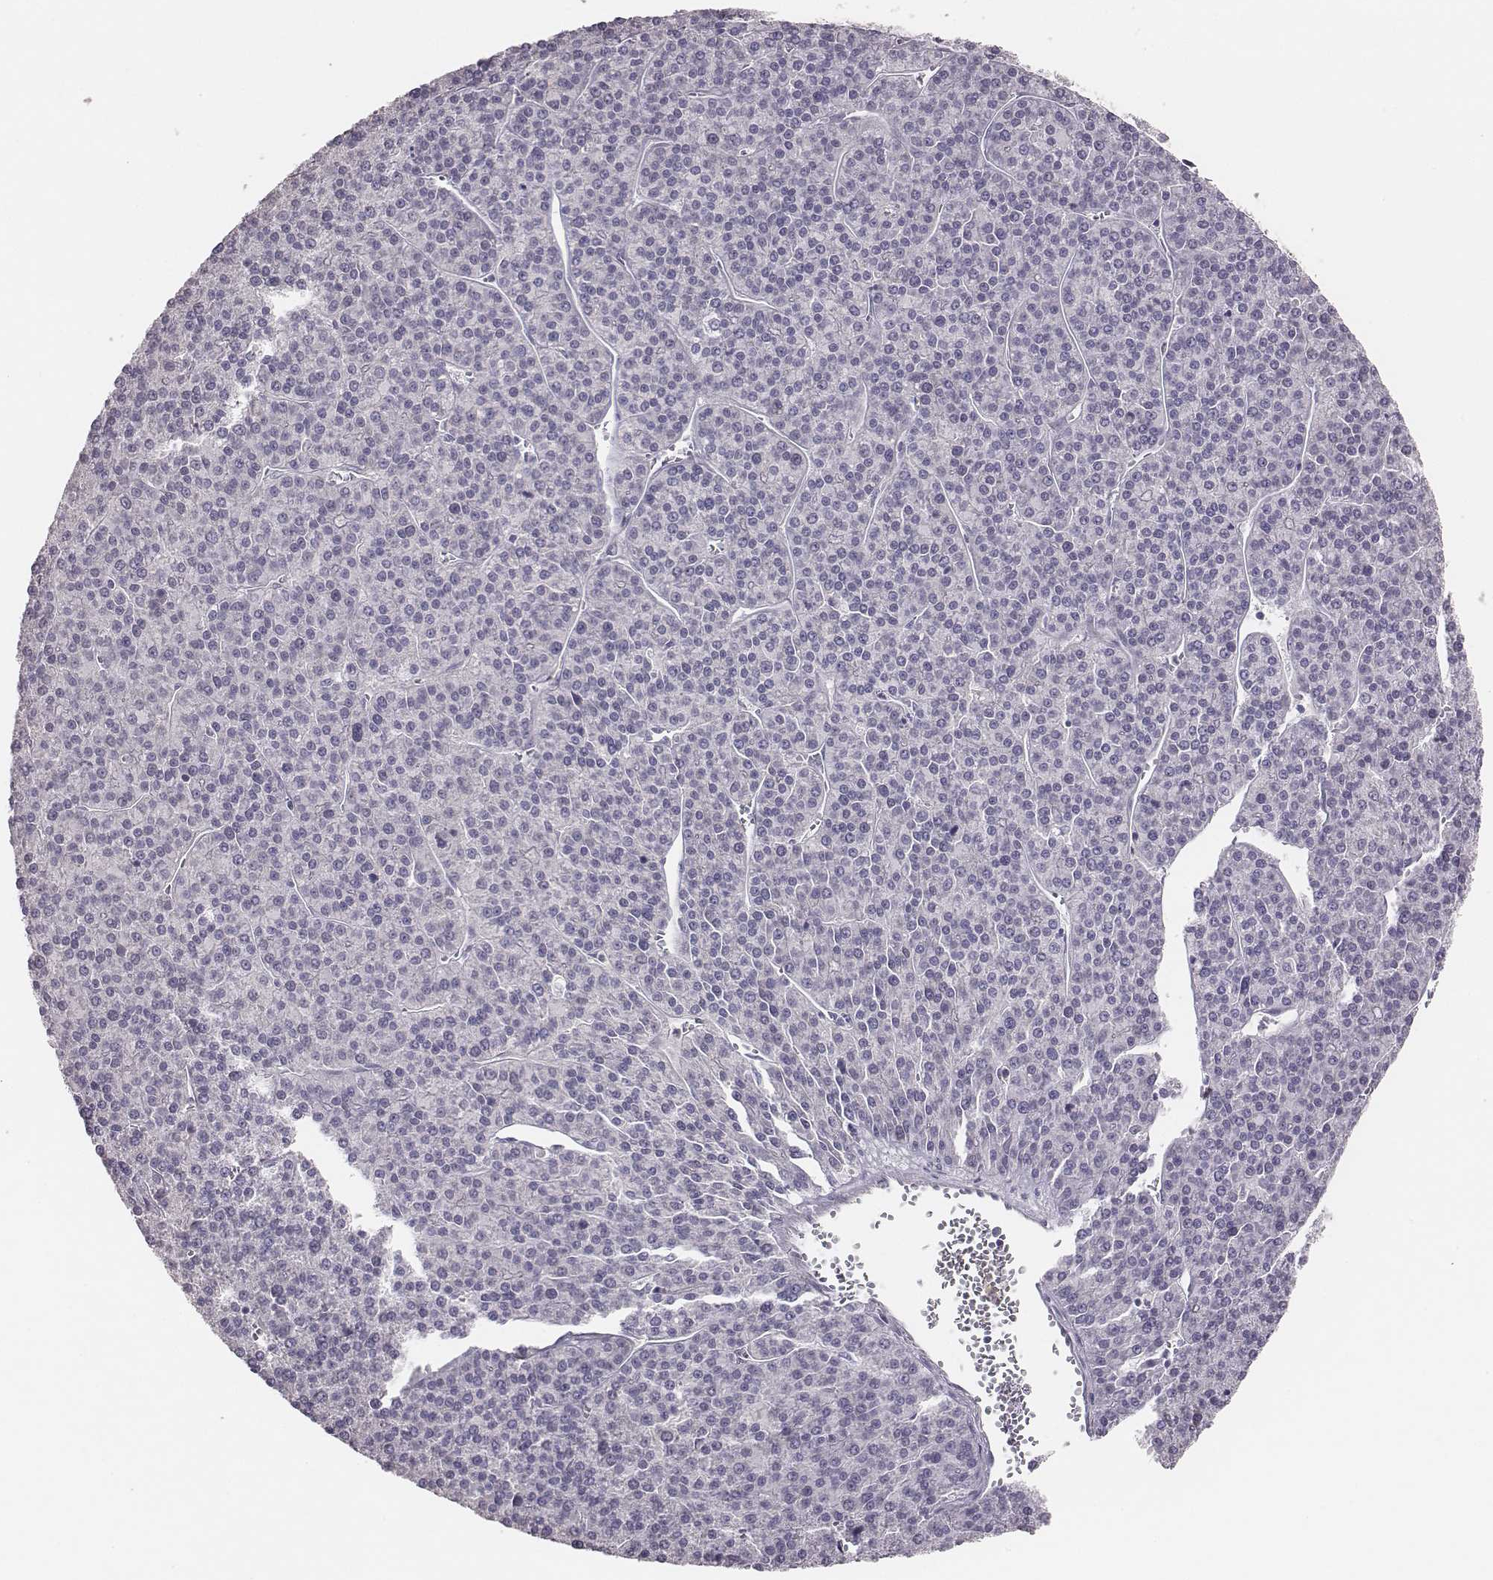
{"staining": {"intensity": "negative", "quantity": "none", "location": "none"}, "tissue": "liver cancer", "cell_type": "Tumor cells", "image_type": "cancer", "snomed": [{"axis": "morphology", "description": "Carcinoma, Hepatocellular, NOS"}, {"axis": "topography", "description": "Liver"}], "caption": "Photomicrograph shows no significant protein expression in tumor cells of hepatocellular carcinoma (liver). (Brightfield microscopy of DAB immunohistochemistry (IHC) at high magnification).", "gene": "PBK", "patient": {"sex": "female", "age": 58}}